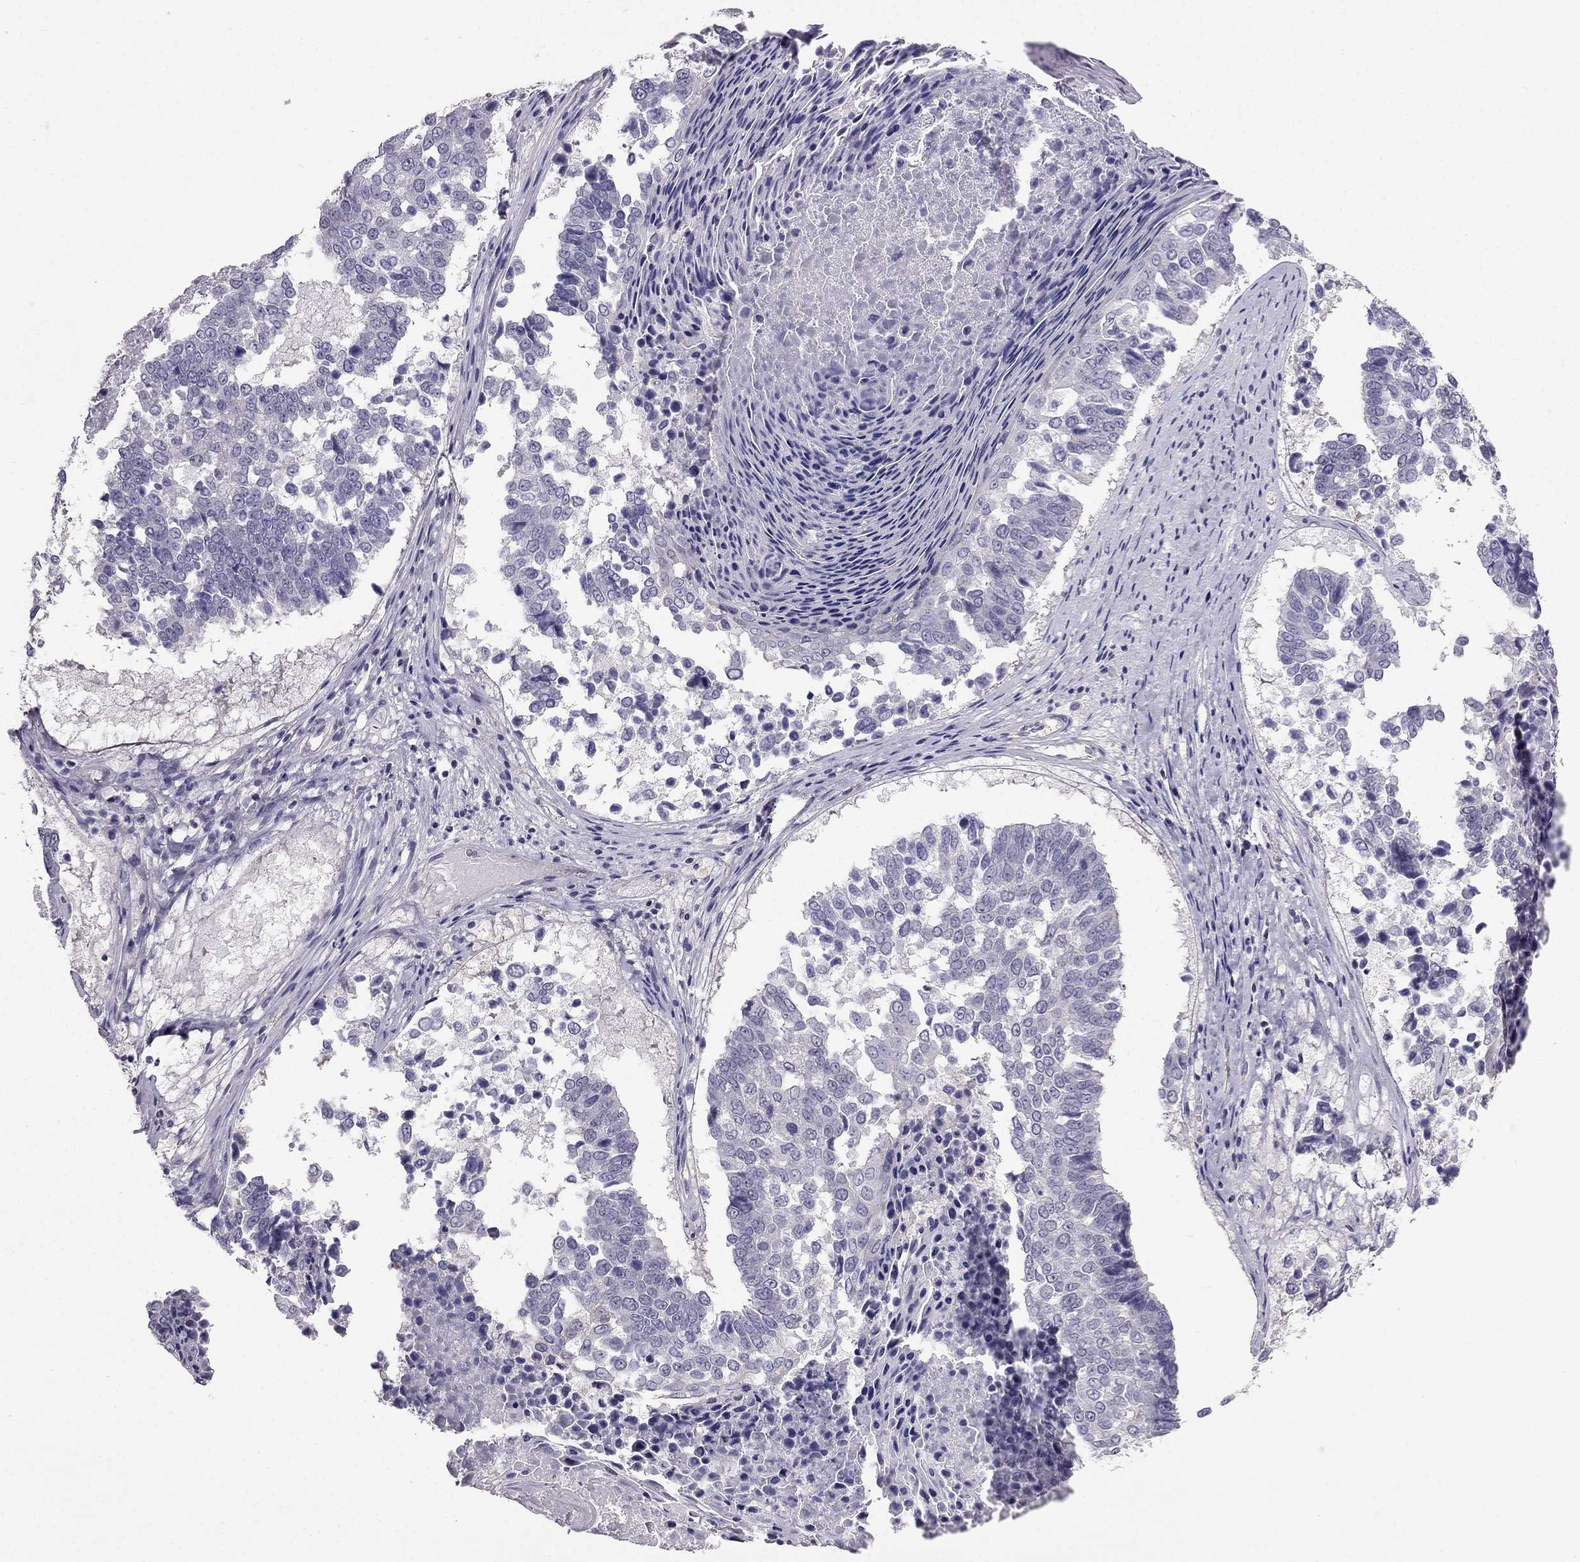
{"staining": {"intensity": "negative", "quantity": "none", "location": "none"}, "tissue": "lung cancer", "cell_type": "Tumor cells", "image_type": "cancer", "snomed": [{"axis": "morphology", "description": "Squamous cell carcinoma, NOS"}, {"axis": "topography", "description": "Lung"}], "caption": "The image displays no staining of tumor cells in squamous cell carcinoma (lung).", "gene": "HSFX1", "patient": {"sex": "male", "age": 73}}